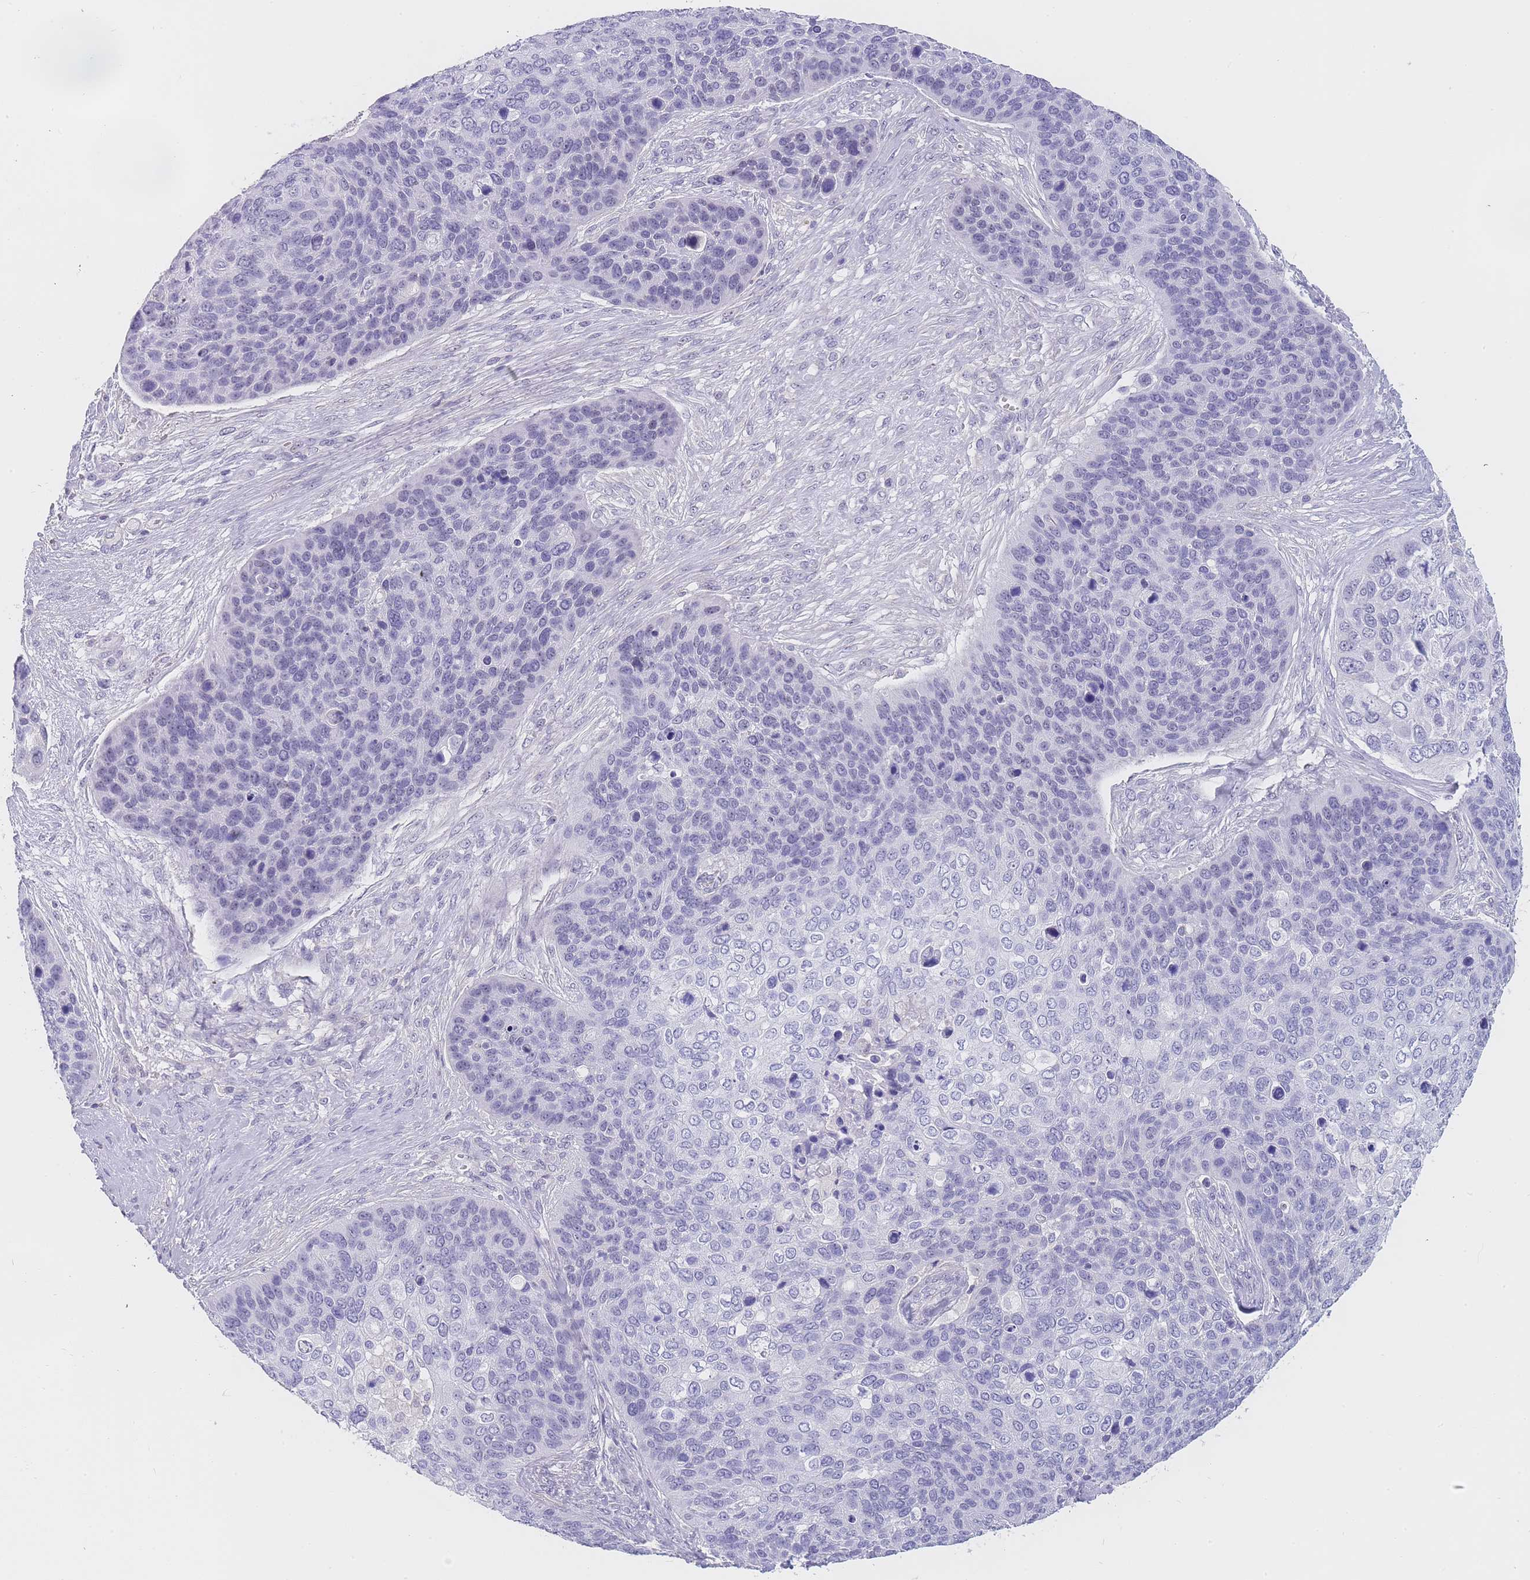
{"staining": {"intensity": "negative", "quantity": "none", "location": "none"}, "tissue": "skin cancer", "cell_type": "Tumor cells", "image_type": "cancer", "snomed": [{"axis": "morphology", "description": "Basal cell carcinoma"}, {"axis": "topography", "description": "Skin"}], "caption": "Immunohistochemical staining of human basal cell carcinoma (skin) shows no significant expression in tumor cells.", "gene": "NOP14", "patient": {"sex": "female", "age": 74}}